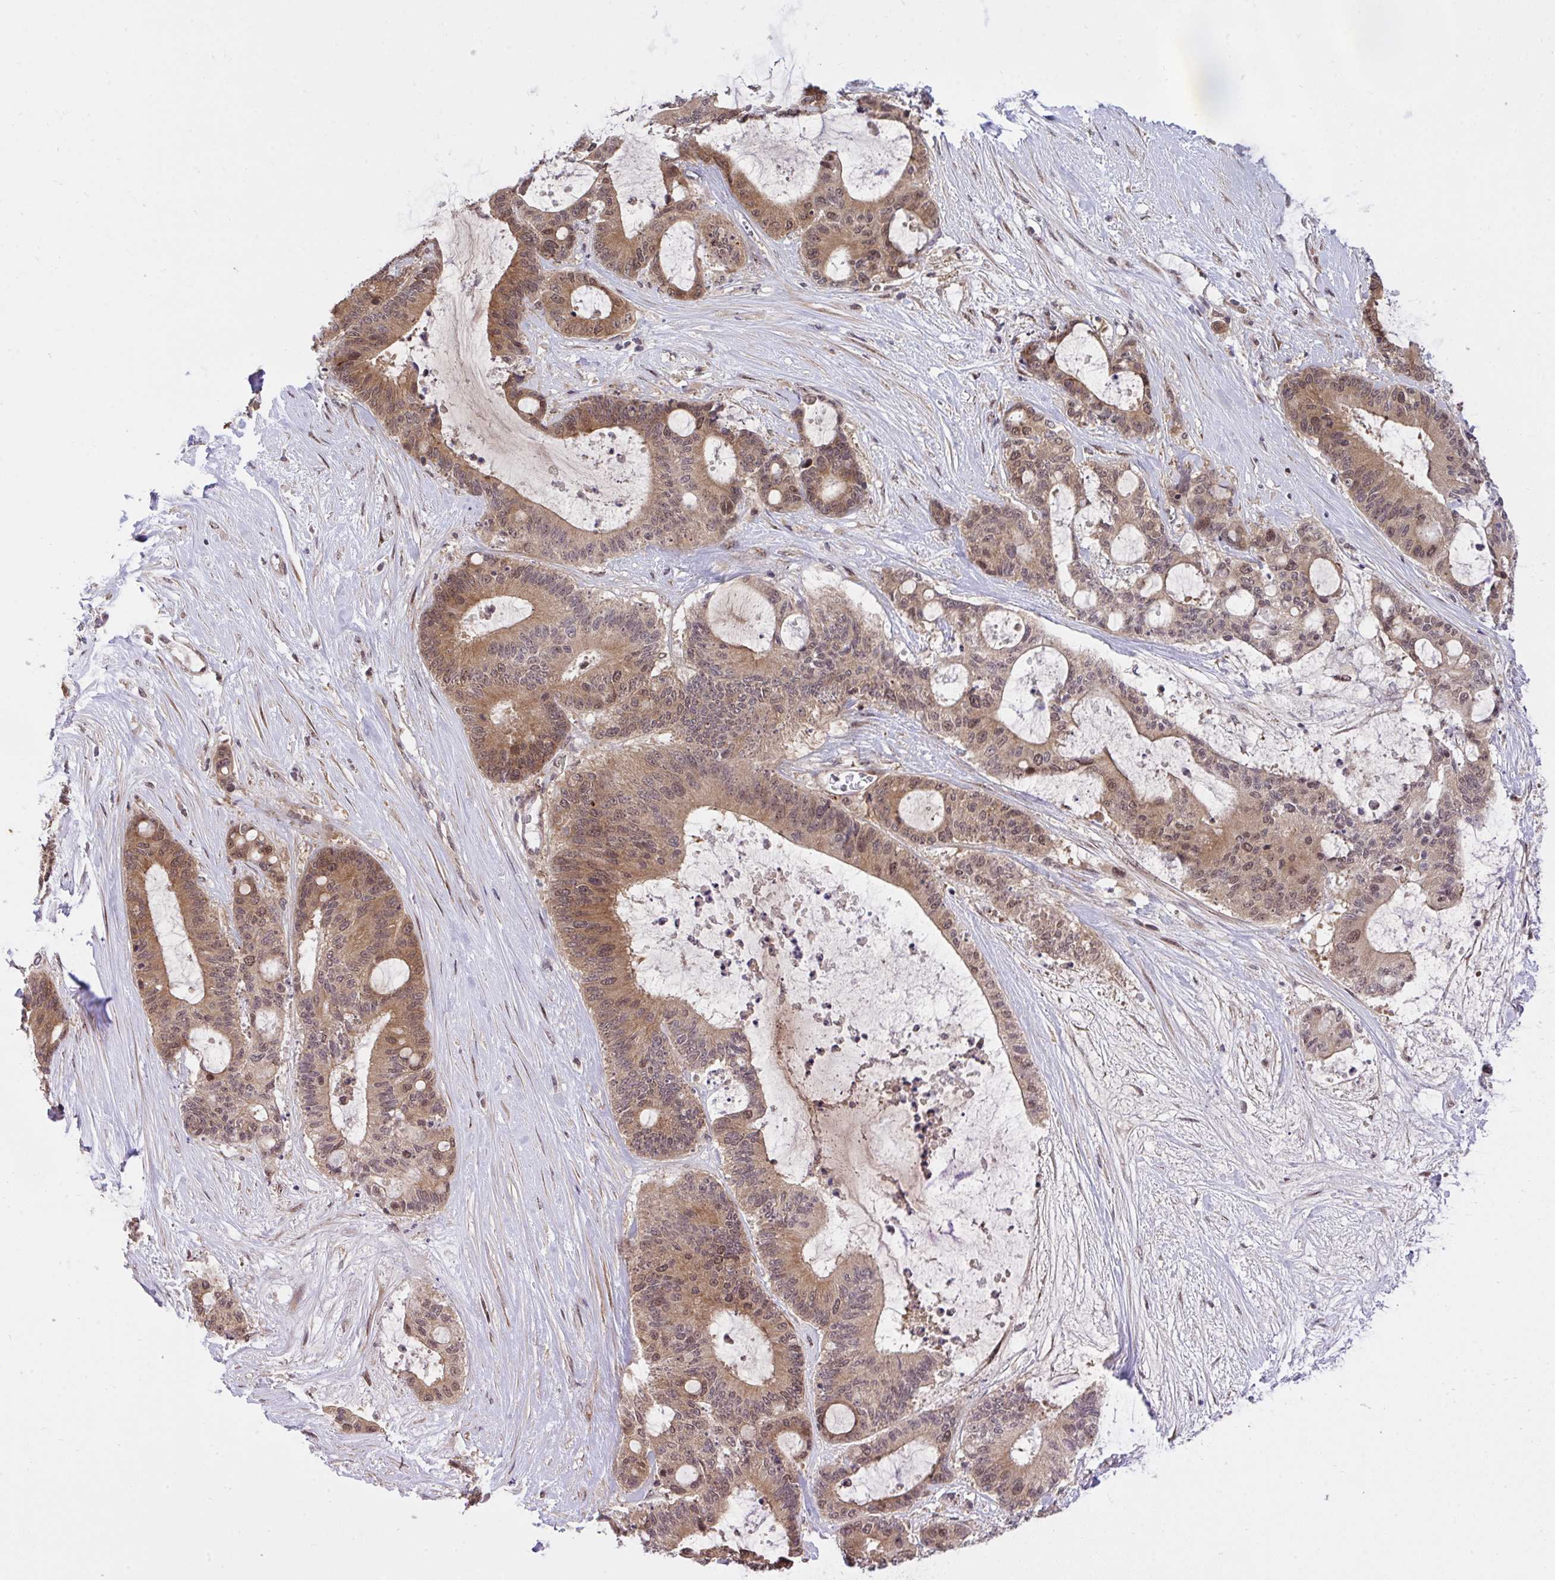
{"staining": {"intensity": "moderate", "quantity": ">75%", "location": "cytoplasmic/membranous"}, "tissue": "liver cancer", "cell_type": "Tumor cells", "image_type": "cancer", "snomed": [{"axis": "morphology", "description": "Normal tissue, NOS"}, {"axis": "morphology", "description": "Cholangiocarcinoma"}, {"axis": "topography", "description": "Liver"}, {"axis": "topography", "description": "Peripheral nerve tissue"}], "caption": "Immunohistochemical staining of liver cancer displays medium levels of moderate cytoplasmic/membranous expression in about >75% of tumor cells.", "gene": "ERI1", "patient": {"sex": "female", "age": 73}}